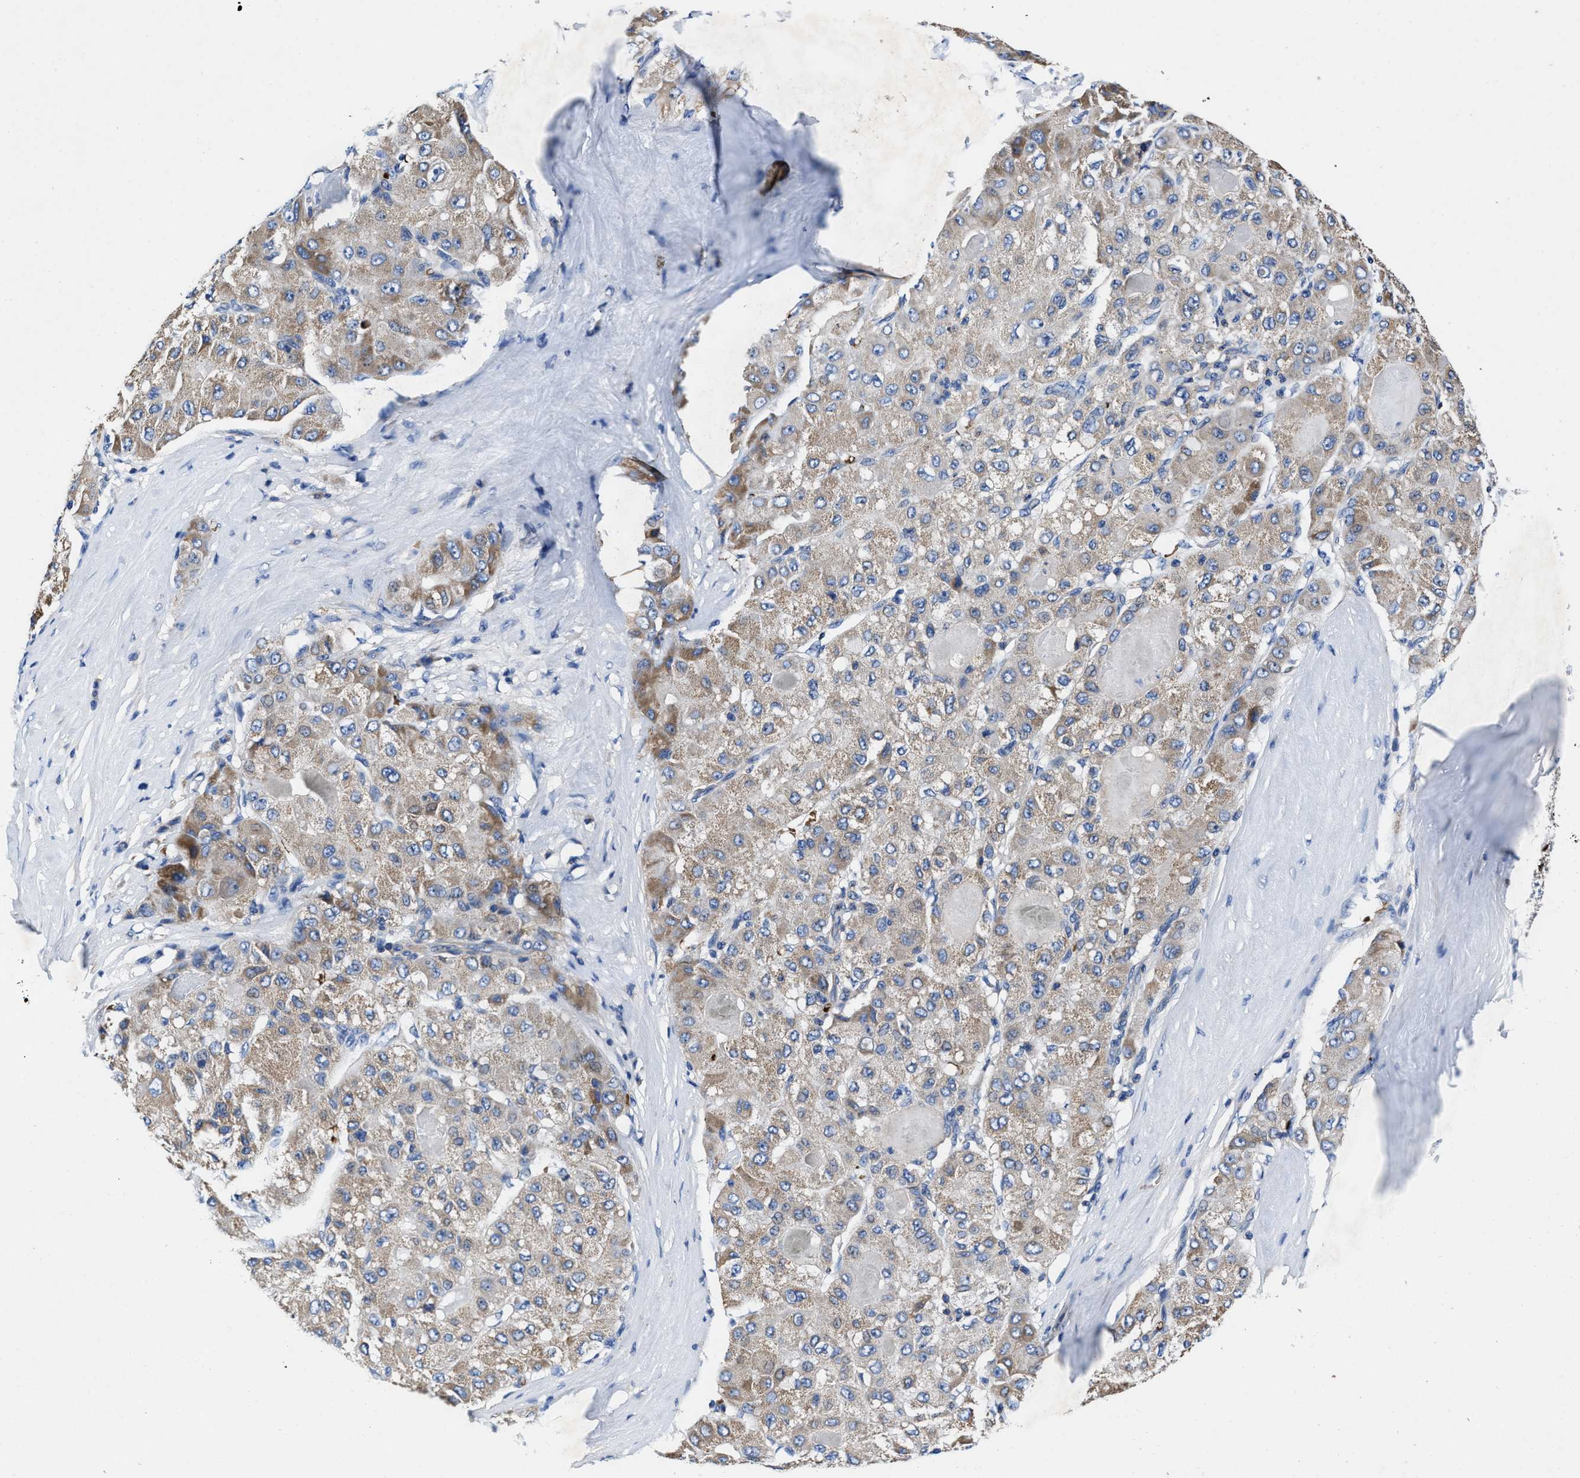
{"staining": {"intensity": "weak", "quantity": ">75%", "location": "cytoplasmic/membranous"}, "tissue": "liver cancer", "cell_type": "Tumor cells", "image_type": "cancer", "snomed": [{"axis": "morphology", "description": "Carcinoma, Hepatocellular, NOS"}, {"axis": "topography", "description": "Liver"}], "caption": "Immunohistochemistry (DAB (3,3'-diaminobenzidine)) staining of human hepatocellular carcinoma (liver) demonstrates weak cytoplasmic/membranous protein positivity in approximately >75% of tumor cells. (Brightfield microscopy of DAB IHC at high magnification).", "gene": "PHLPP1", "patient": {"sex": "male", "age": 80}}